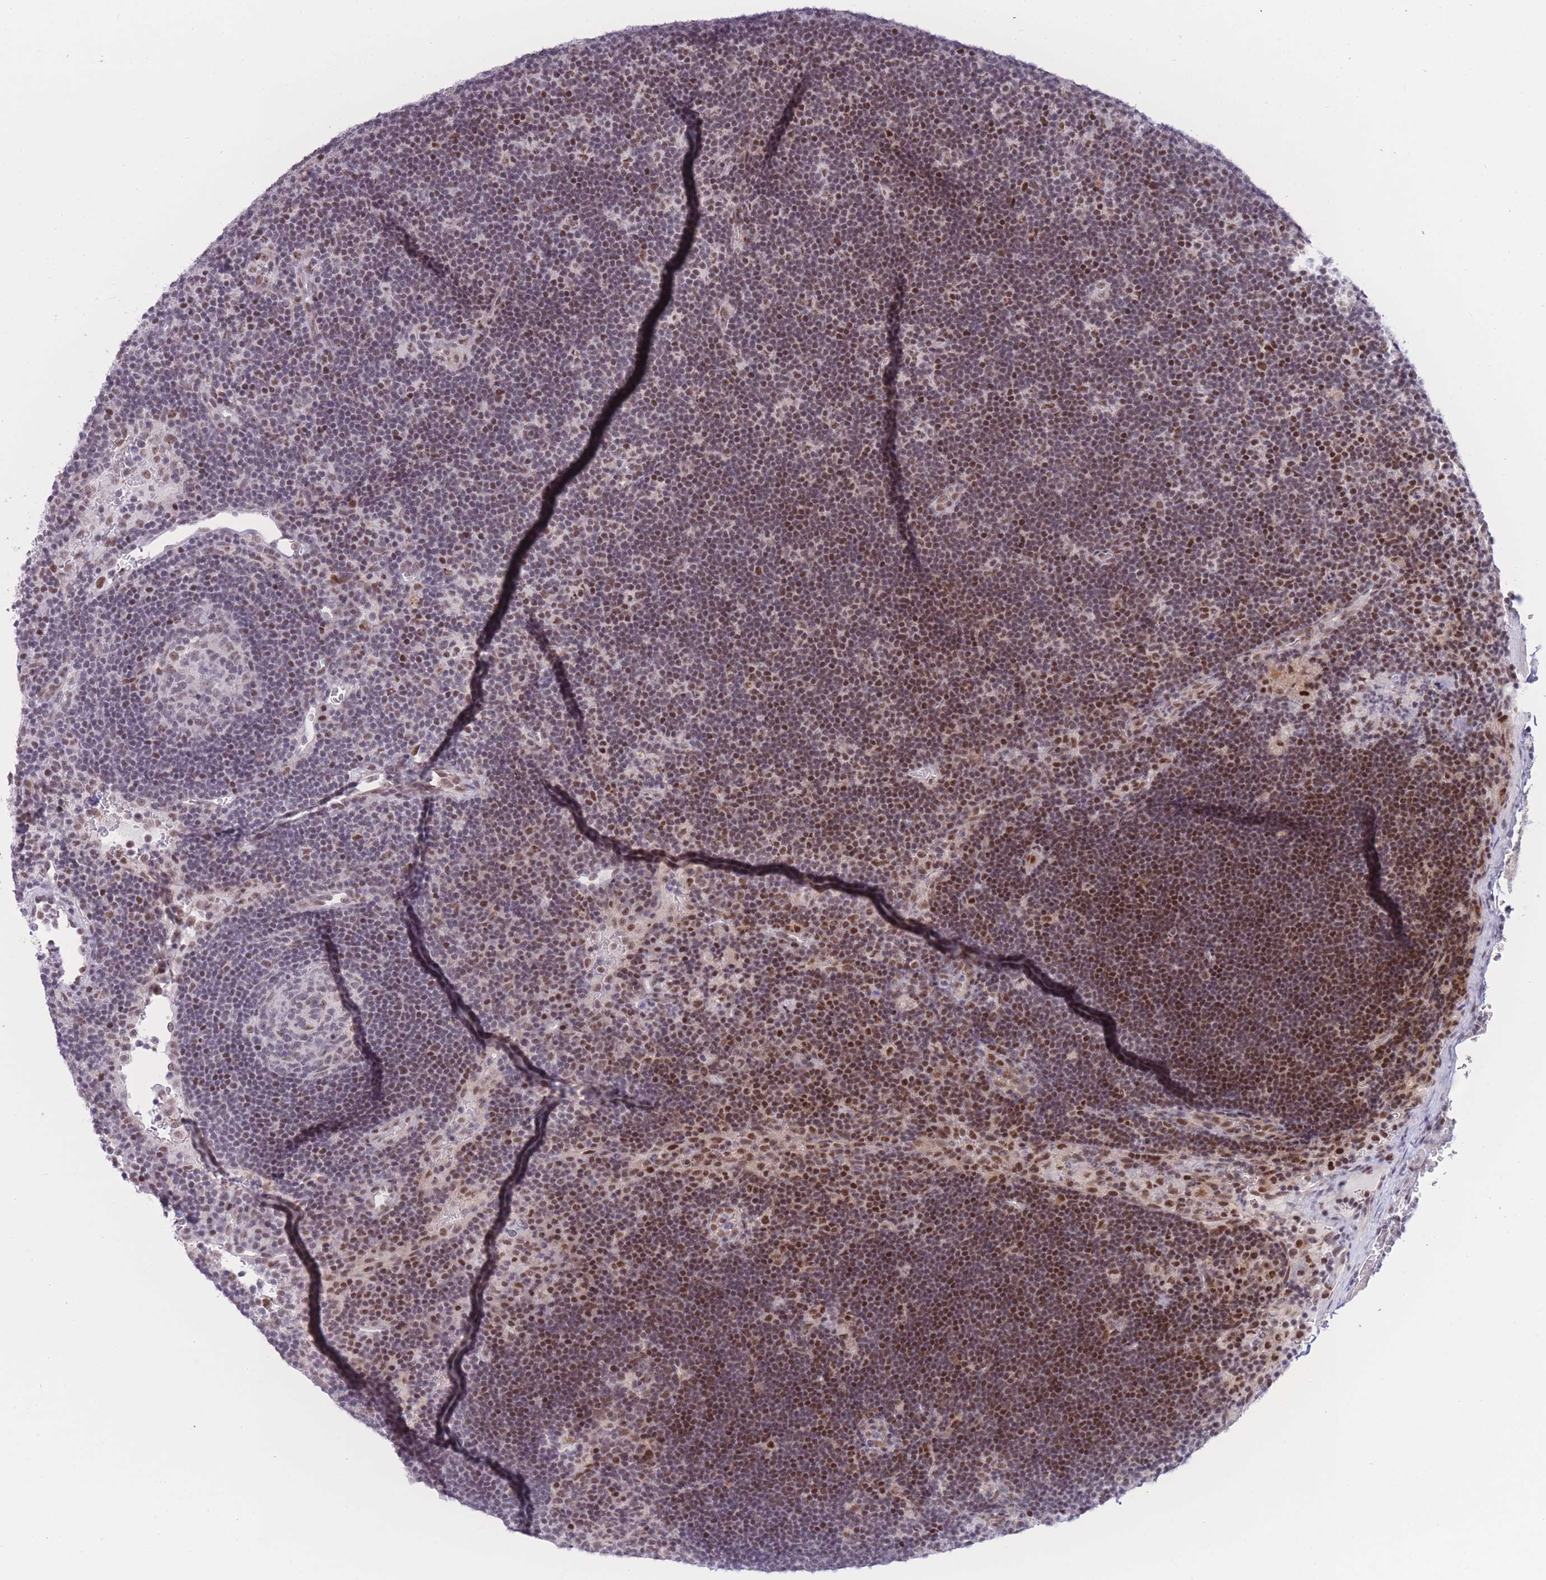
{"staining": {"intensity": "weak", "quantity": "<25%", "location": "nuclear"}, "tissue": "lymph node", "cell_type": "Germinal center cells", "image_type": "normal", "snomed": [{"axis": "morphology", "description": "Normal tissue, NOS"}, {"axis": "topography", "description": "Lymph node"}], "caption": "DAB immunohistochemical staining of normal lymph node reveals no significant expression in germinal center cells. (IHC, brightfield microscopy, high magnification).", "gene": "PCIF1", "patient": {"sex": "male", "age": 62}}